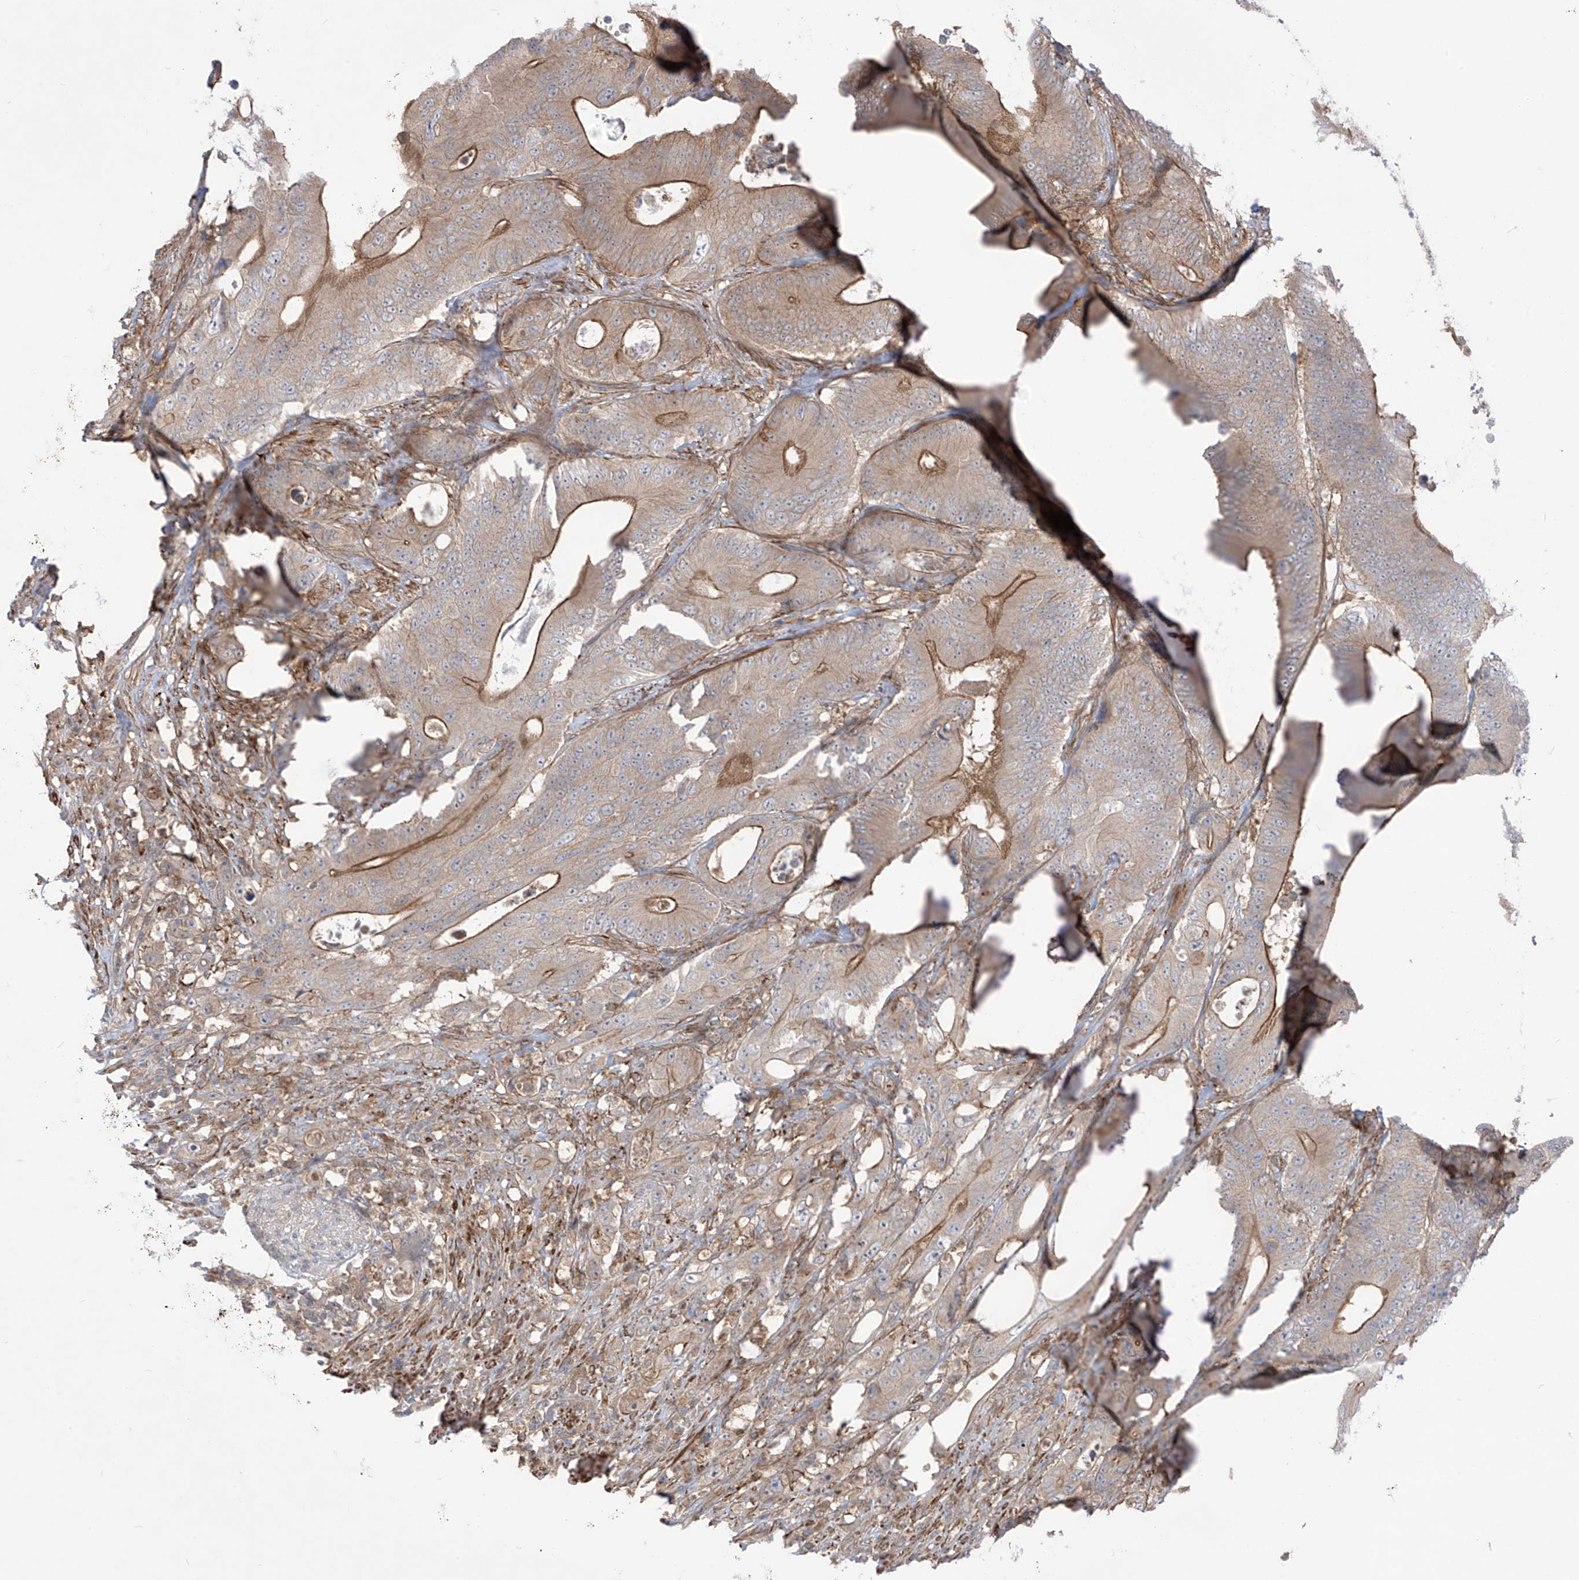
{"staining": {"intensity": "moderate", "quantity": "25%-75%", "location": "cytoplasmic/membranous"}, "tissue": "colorectal cancer", "cell_type": "Tumor cells", "image_type": "cancer", "snomed": [{"axis": "morphology", "description": "Adenocarcinoma, NOS"}, {"axis": "topography", "description": "Colon"}], "caption": "Adenocarcinoma (colorectal) stained with a protein marker reveals moderate staining in tumor cells.", "gene": "TRMU", "patient": {"sex": "male", "age": 83}}